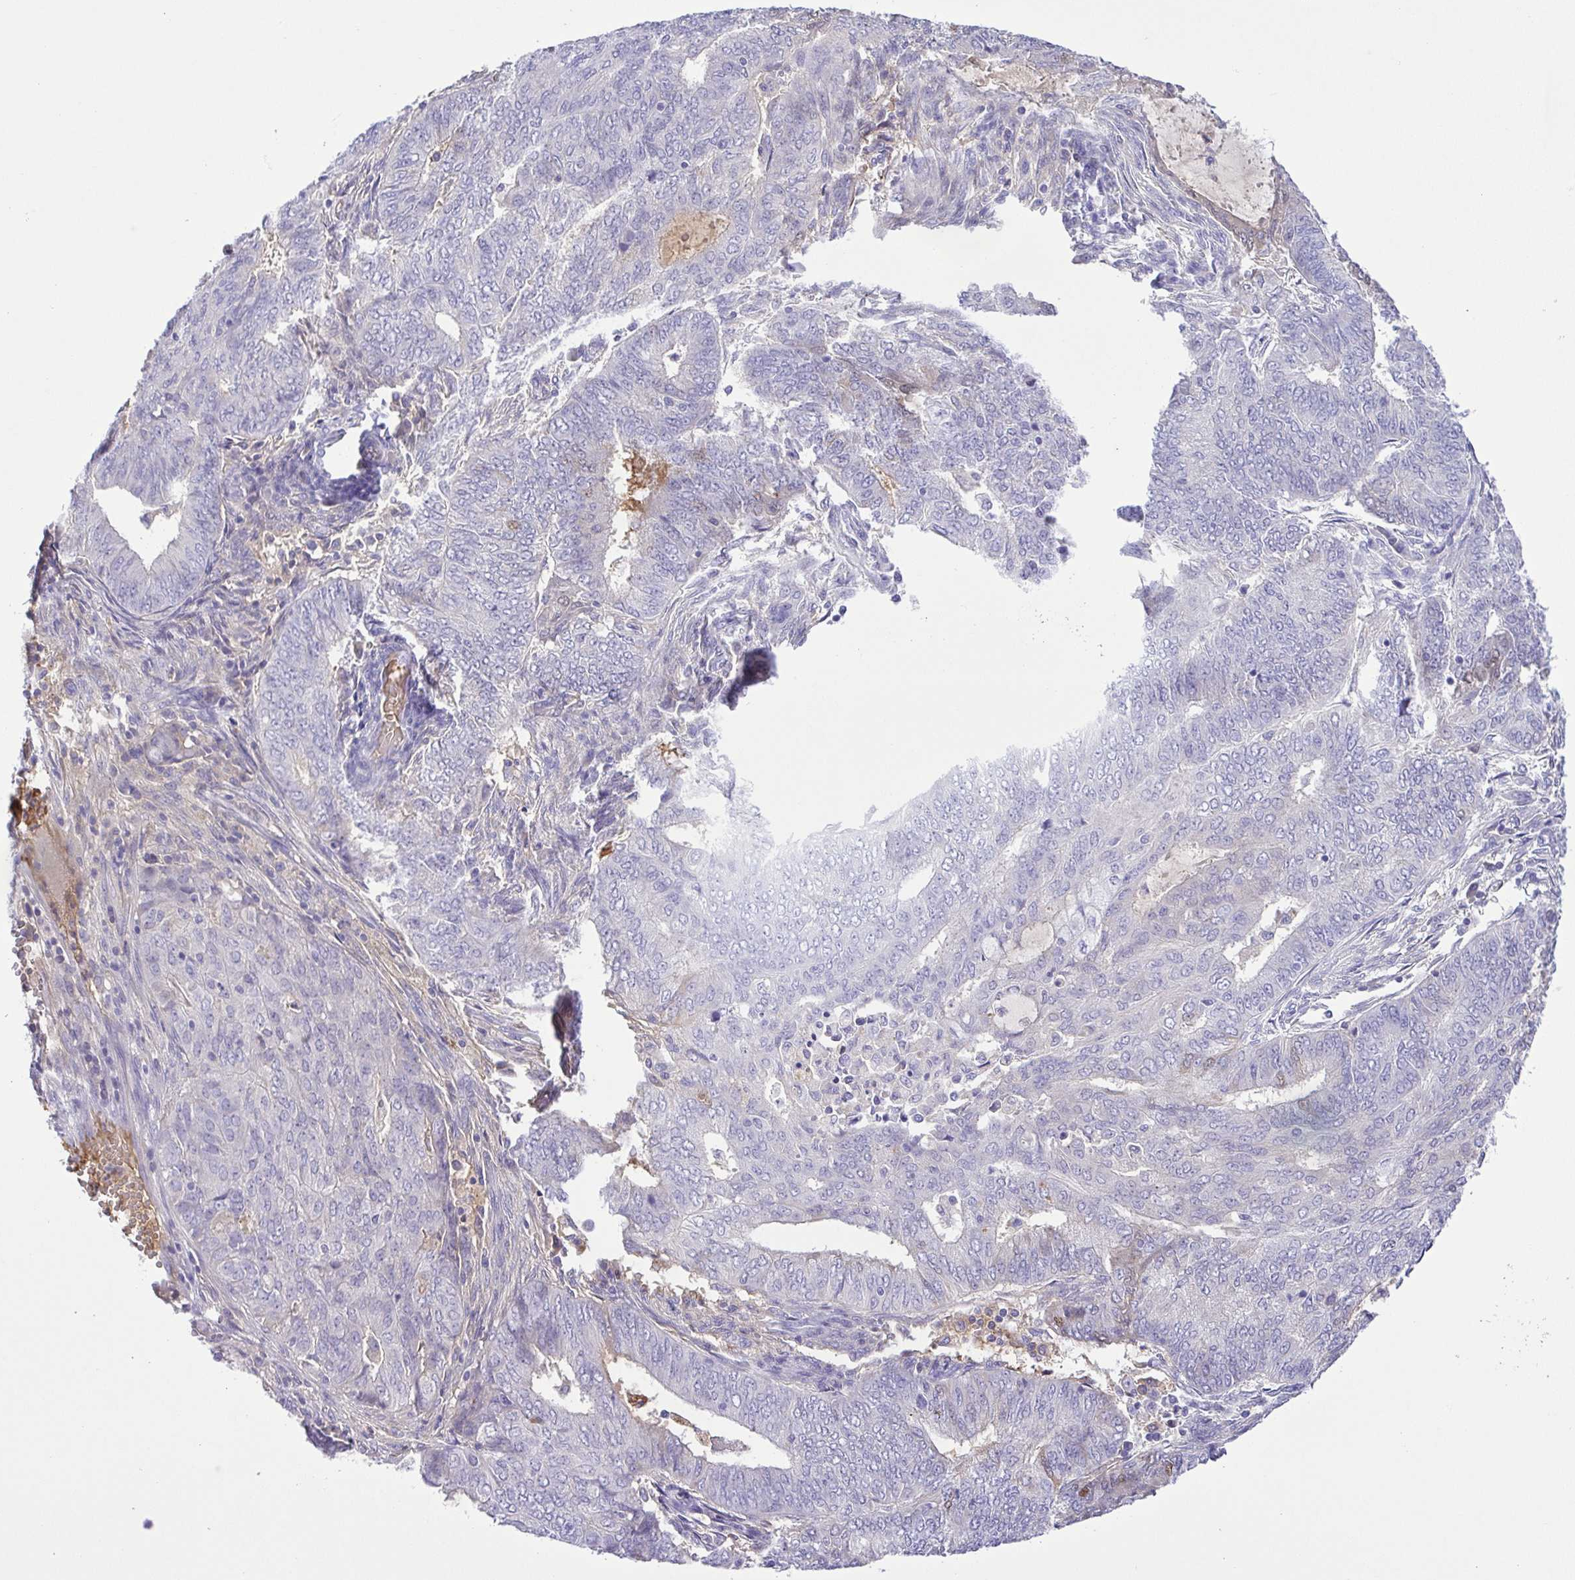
{"staining": {"intensity": "negative", "quantity": "none", "location": "none"}, "tissue": "endometrial cancer", "cell_type": "Tumor cells", "image_type": "cancer", "snomed": [{"axis": "morphology", "description": "Adenocarcinoma, NOS"}, {"axis": "topography", "description": "Endometrium"}], "caption": "Adenocarcinoma (endometrial) was stained to show a protein in brown. There is no significant positivity in tumor cells.", "gene": "IGFL1", "patient": {"sex": "female", "age": 62}}